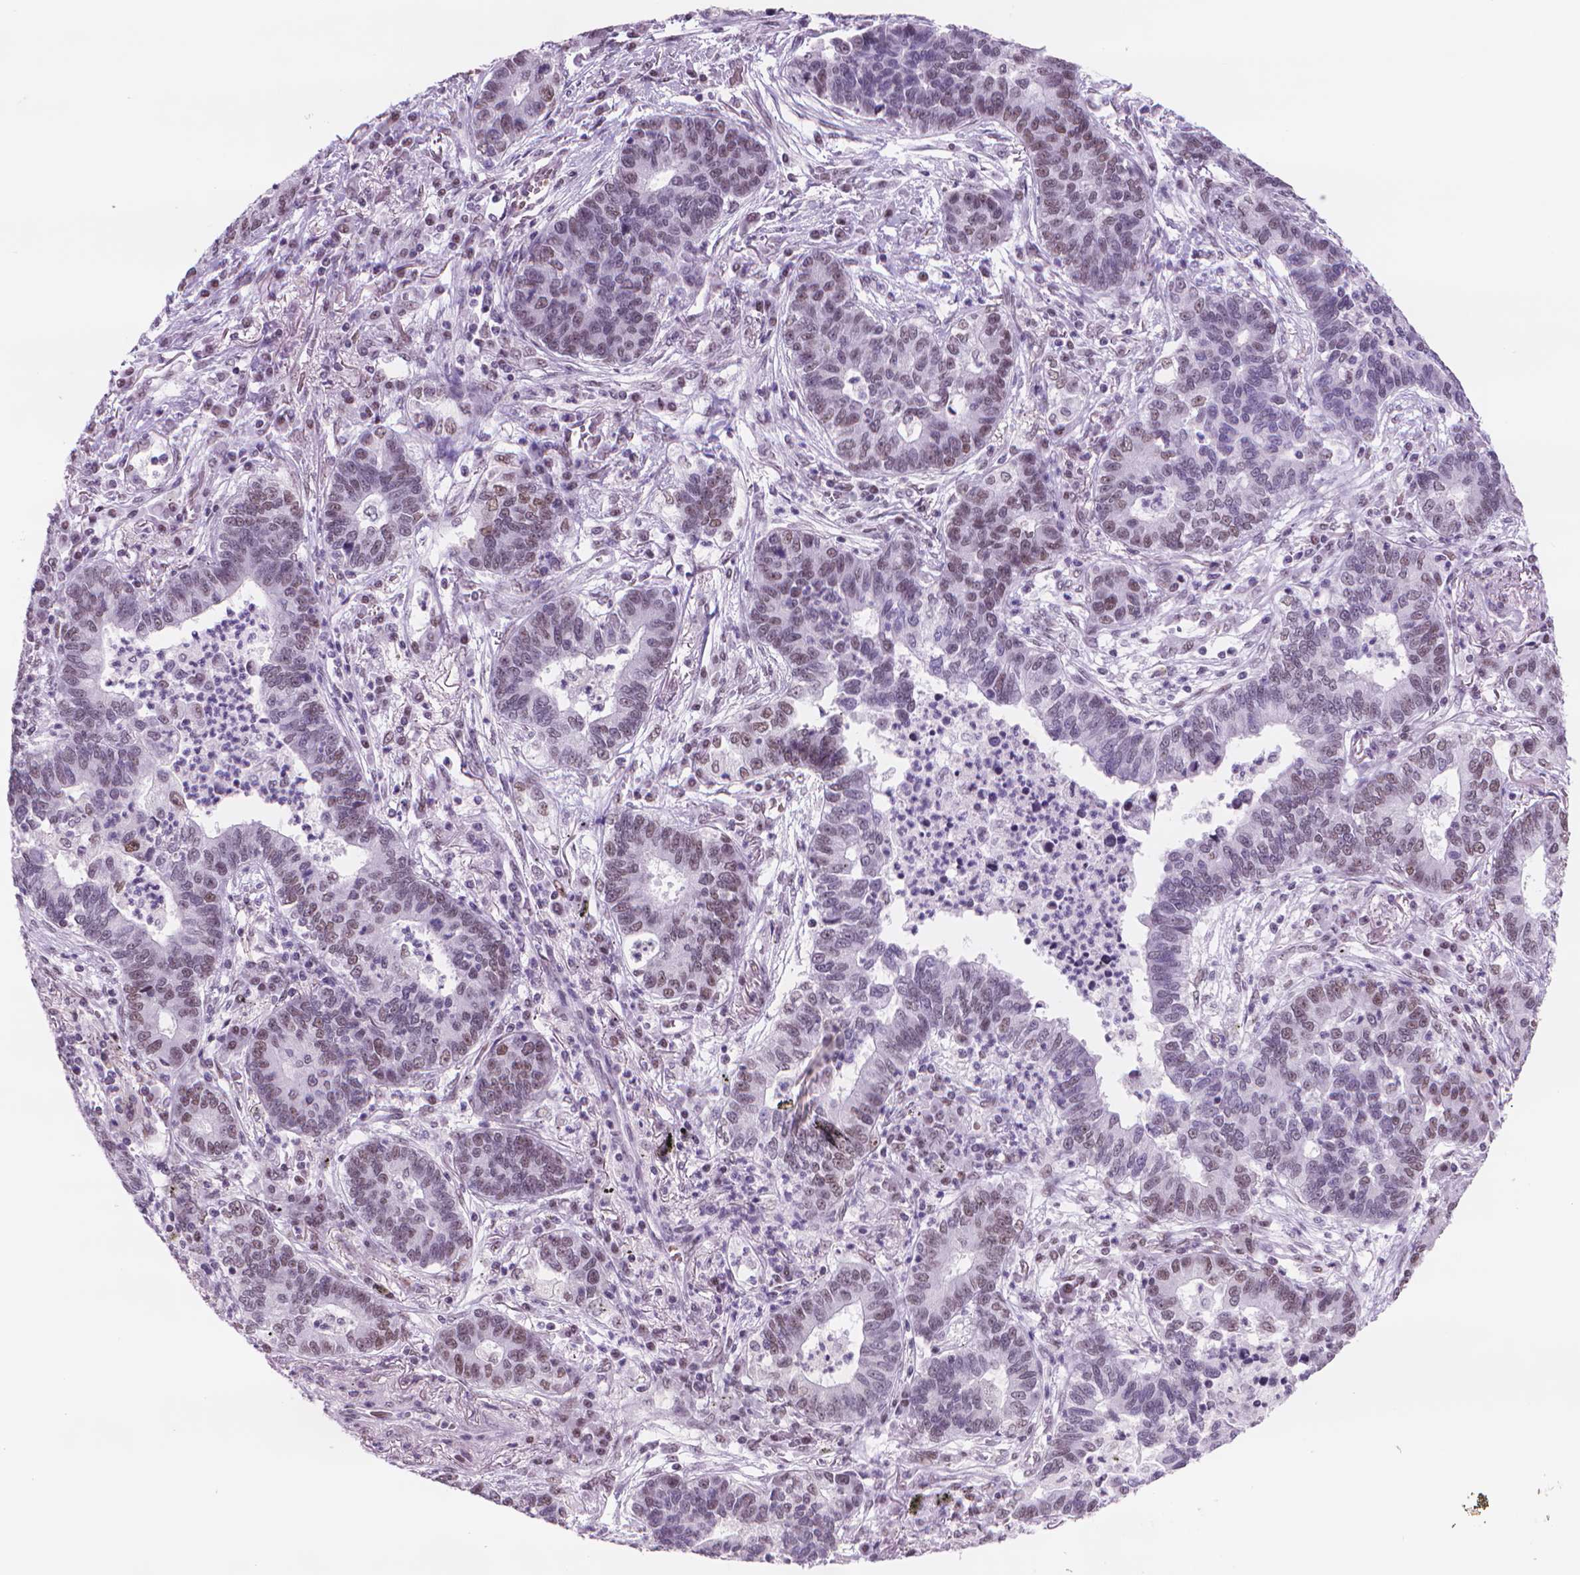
{"staining": {"intensity": "weak", "quantity": "25%-75%", "location": "nuclear"}, "tissue": "lung cancer", "cell_type": "Tumor cells", "image_type": "cancer", "snomed": [{"axis": "morphology", "description": "Adenocarcinoma, NOS"}, {"axis": "topography", "description": "Lung"}], "caption": "Adenocarcinoma (lung) tissue displays weak nuclear staining in about 25%-75% of tumor cells", "gene": "POLR3D", "patient": {"sex": "female", "age": 57}}